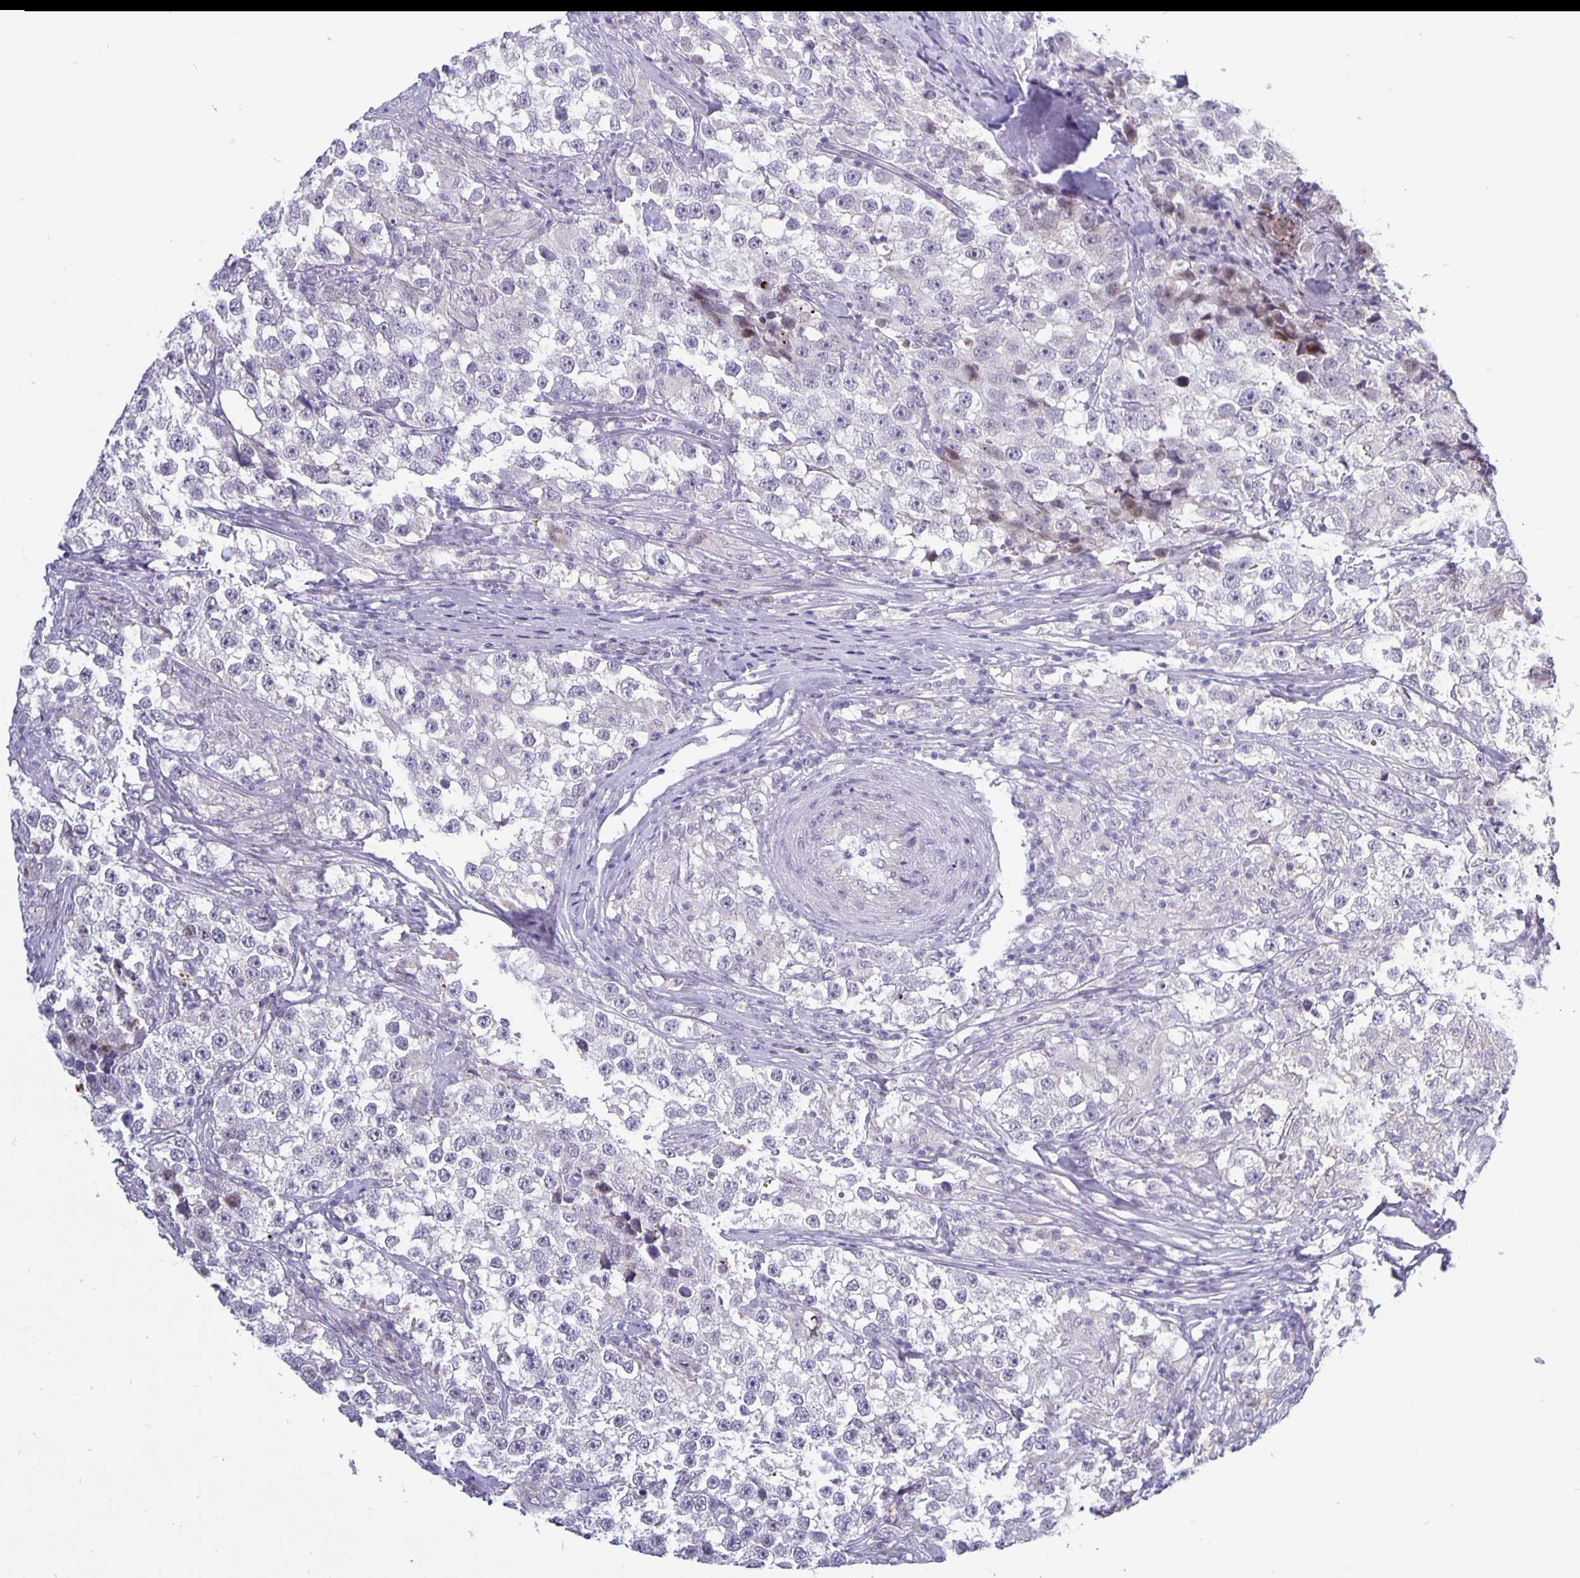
{"staining": {"intensity": "negative", "quantity": "none", "location": "none"}, "tissue": "testis cancer", "cell_type": "Tumor cells", "image_type": "cancer", "snomed": [{"axis": "morphology", "description": "Seminoma, NOS"}, {"axis": "topography", "description": "Testis"}], "caption": "Immunohistochemistry (IHC) of testis cancer exhibits no positivity in tumor cells.", "gene": "ERBB2", "patient": {"sex": "male", "age": 46}}